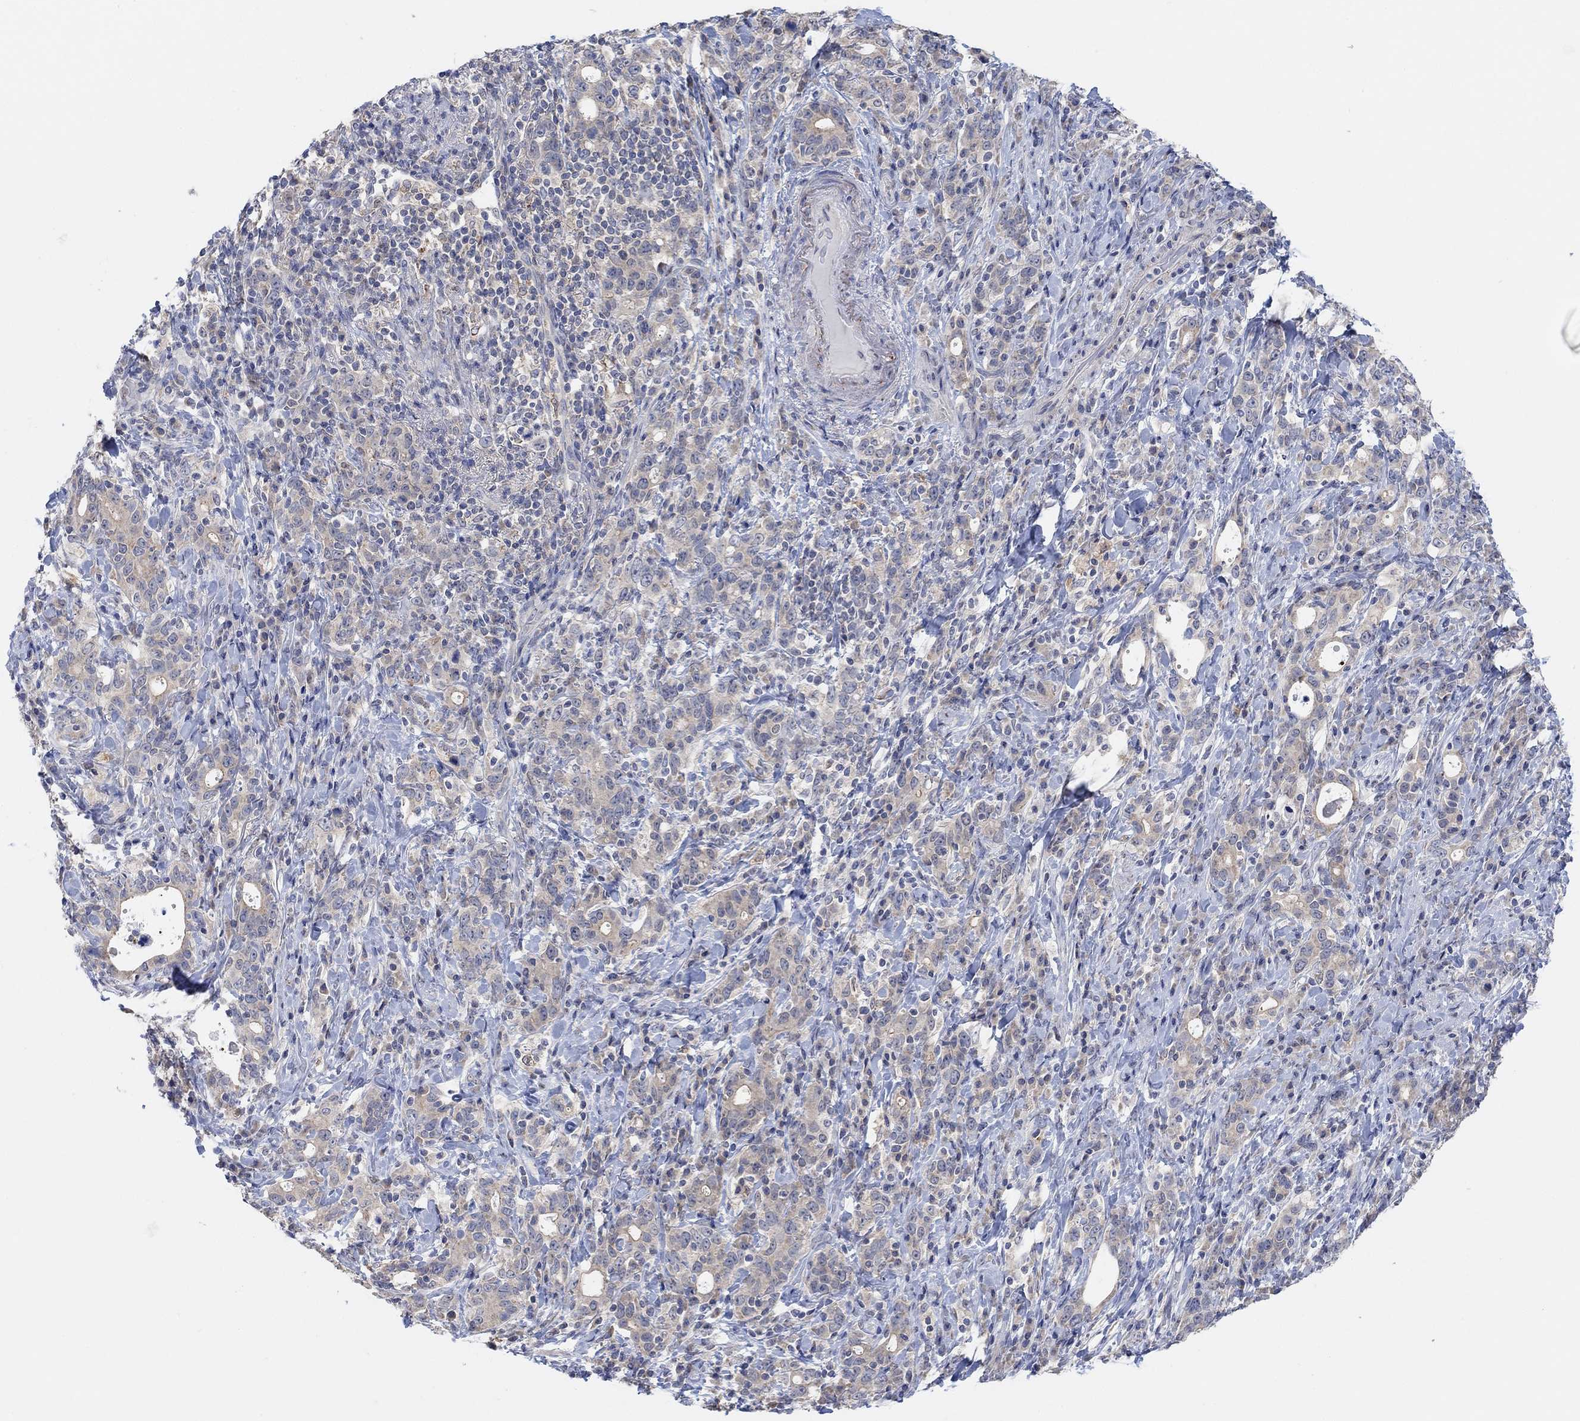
{"staining": {"intensity": "weak", "quantity": "25%-75%", "location": "cytoplasmic/membranous"}, "tissue": "stomach cancer", "cell_type": "Tumor cells", "image_type": "cancer", "snomed": [{"axis": "morphology", "description": "Adenocarcinoma, NOS"}, {"axis": "topography", "description": "Stomach"}], "caption": "This is an image of immunohistochemistry (IHC) staining of stomach cancer, which shows weak staining in the cytoplasmic/membranous of tumor cells.", "gene": "RIMS1", "patient": {"sex": "male", "age": 79}}